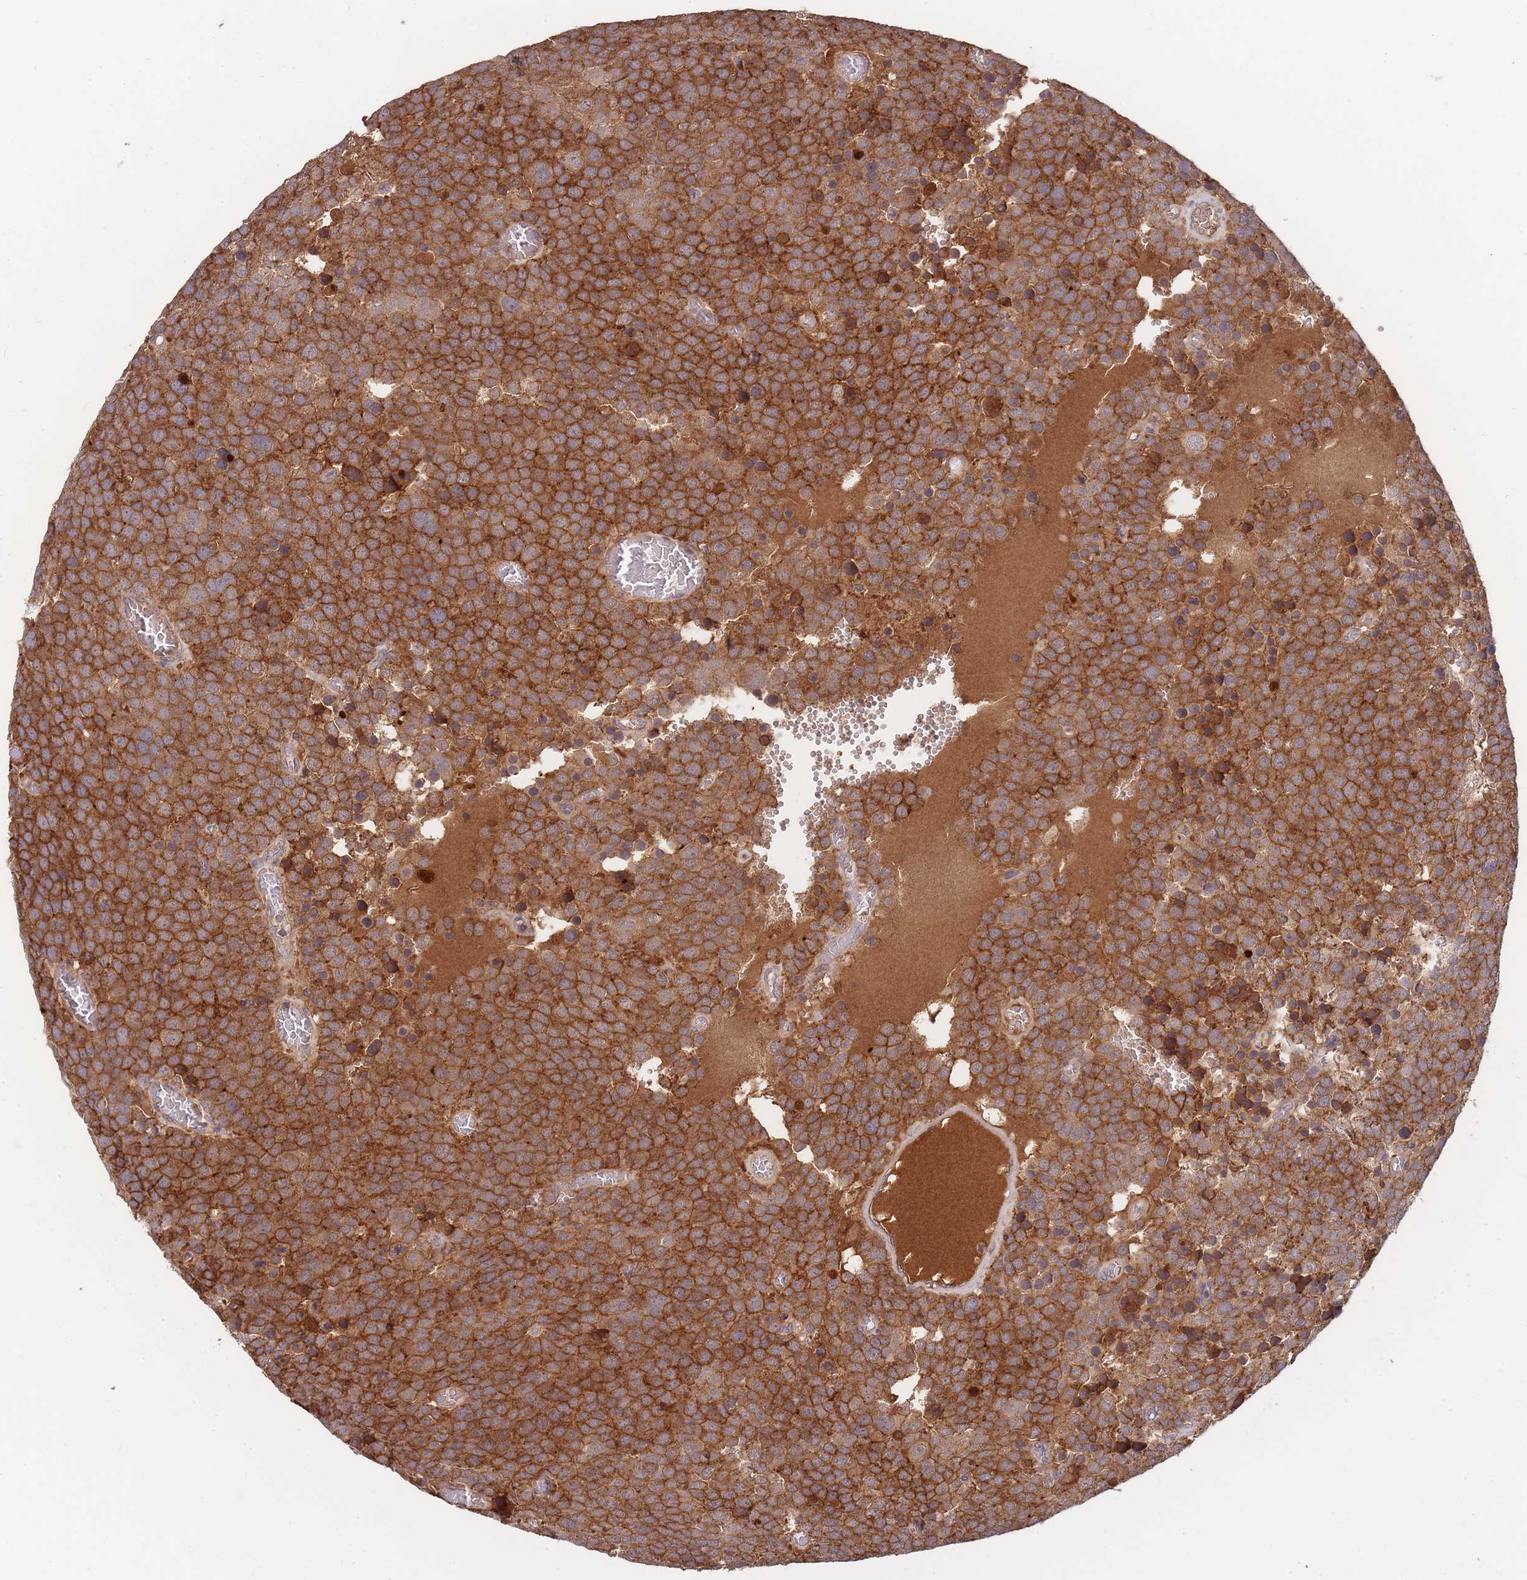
{"staining": {"intensity": "strong", "quantity": ">75%", "location": "cytoplasmic/membranous"}, "tissue": "testis cancer", "cell_type": "Tumor cells", "image_type": "cancer", "snomed": [{"axis": "morphology", "description": "Normal tissue, NOS"}, {"axis": "morphology", "description": "Seminoma, NOS"}, {"axis": "topography", "description": "Testis"}], "caption": "A photomicrograph of testis cancer stained for a protein exhibits strong cytoplasmic/membranous brown staining in tumor cells.", "gene": "RALGDS", "patient": {"sex": "male", "age": 71}}